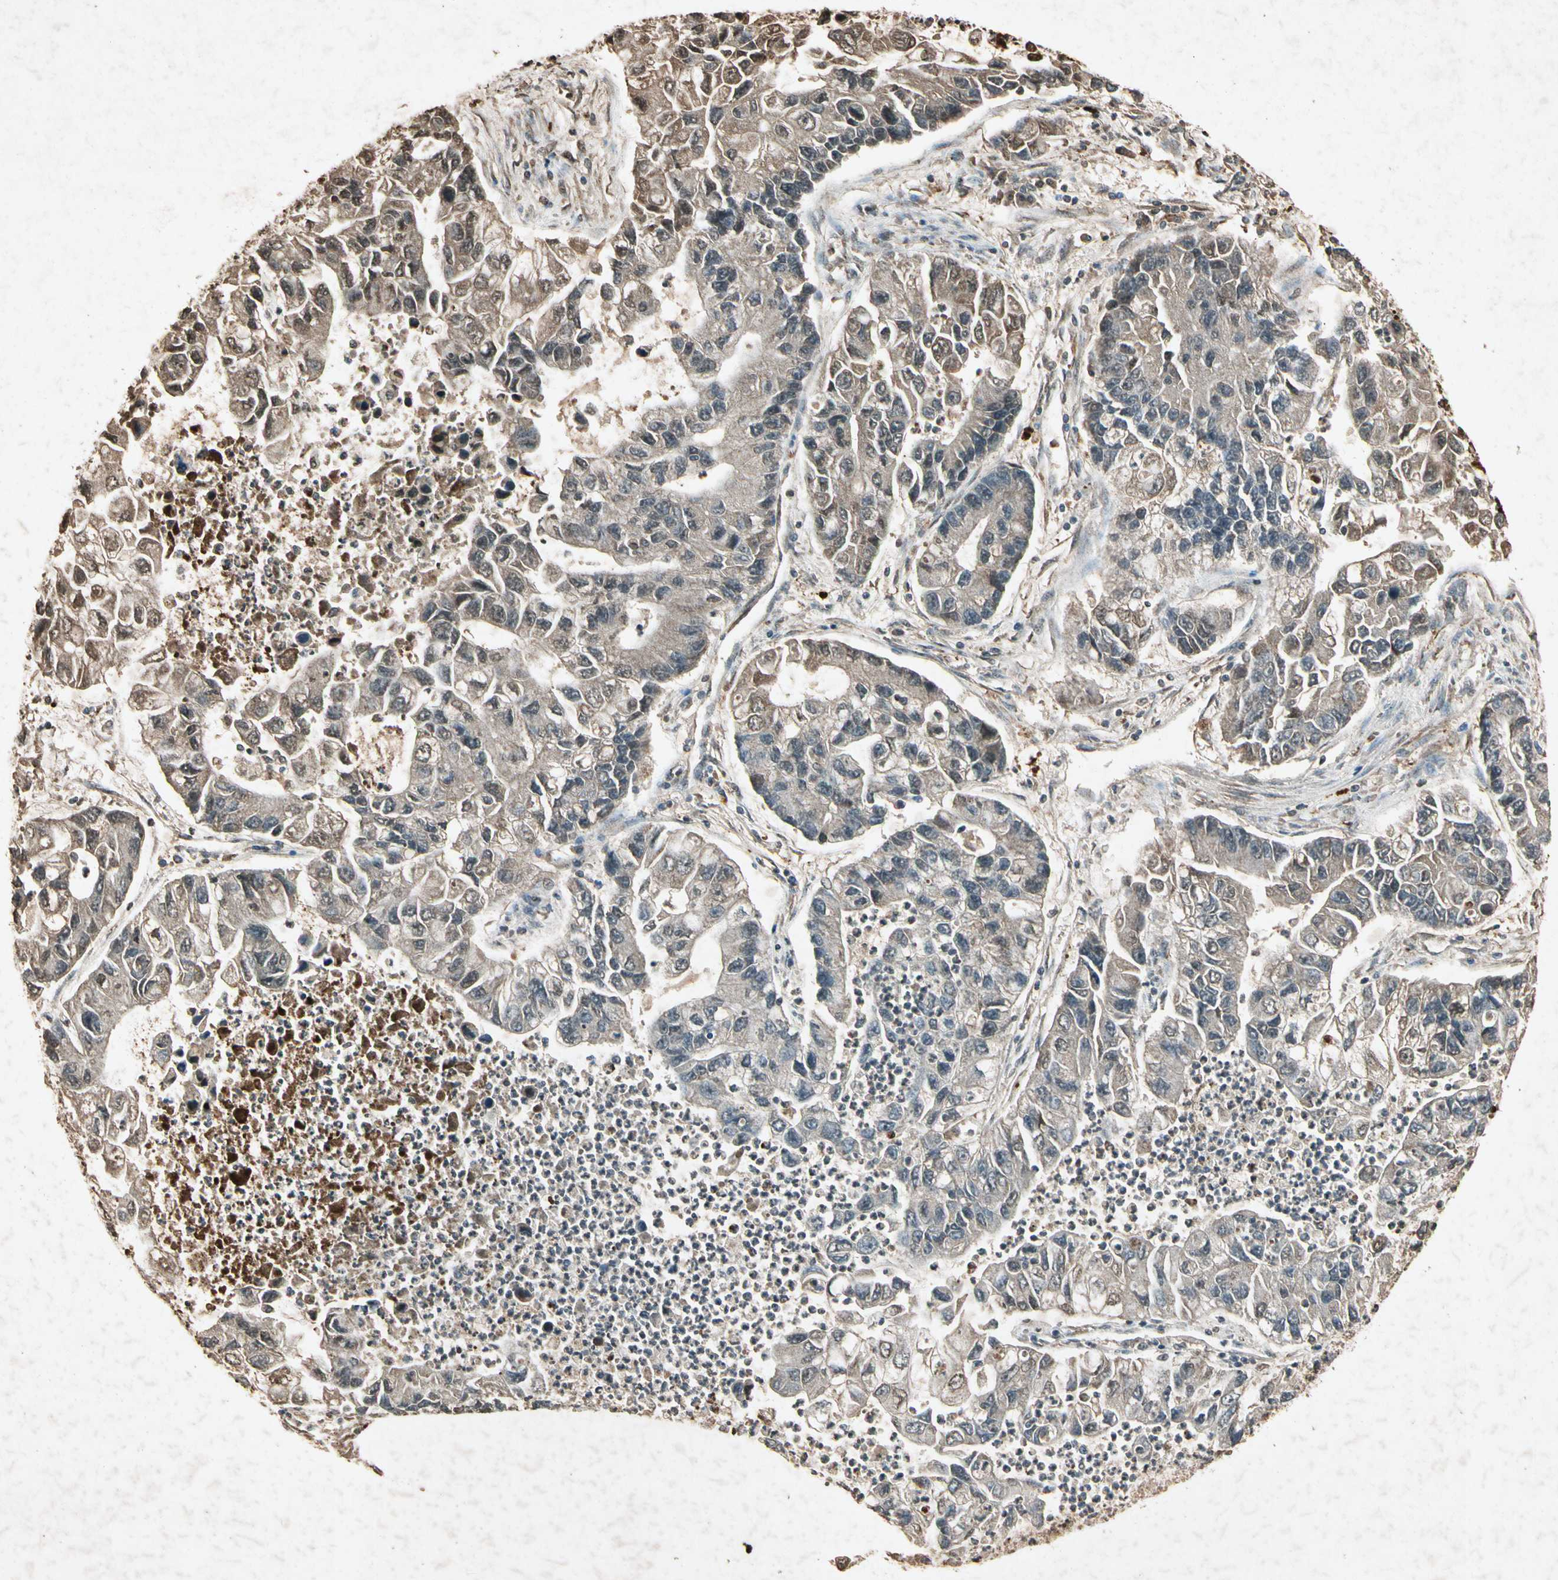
{"staining": {"intensity": "moderate", "quantity": "25%-75%", "location": "cytoplasmic/membranous"}, "tissue": "lung cancer", "cell_type": "Tumor cells", "image_type": "cancer", "snomed": [{"axis": "morphology", "description": "Adenocarcinoma, NOS"}, {"axis": "topography", "description": "Lung"}], "caption": "Lung cancer stained with DAB IHC exhibits medium levels of moderate cytoplasmic/membranous positivity in about 25%-75% of tumor cells. The protein of interest is stained brown, and the nuclei are stained in blue (DAB IHC with brightfield microscopy, high magnification).", "gene": "GC", "patient": {"sex": "female", "age": 51}}